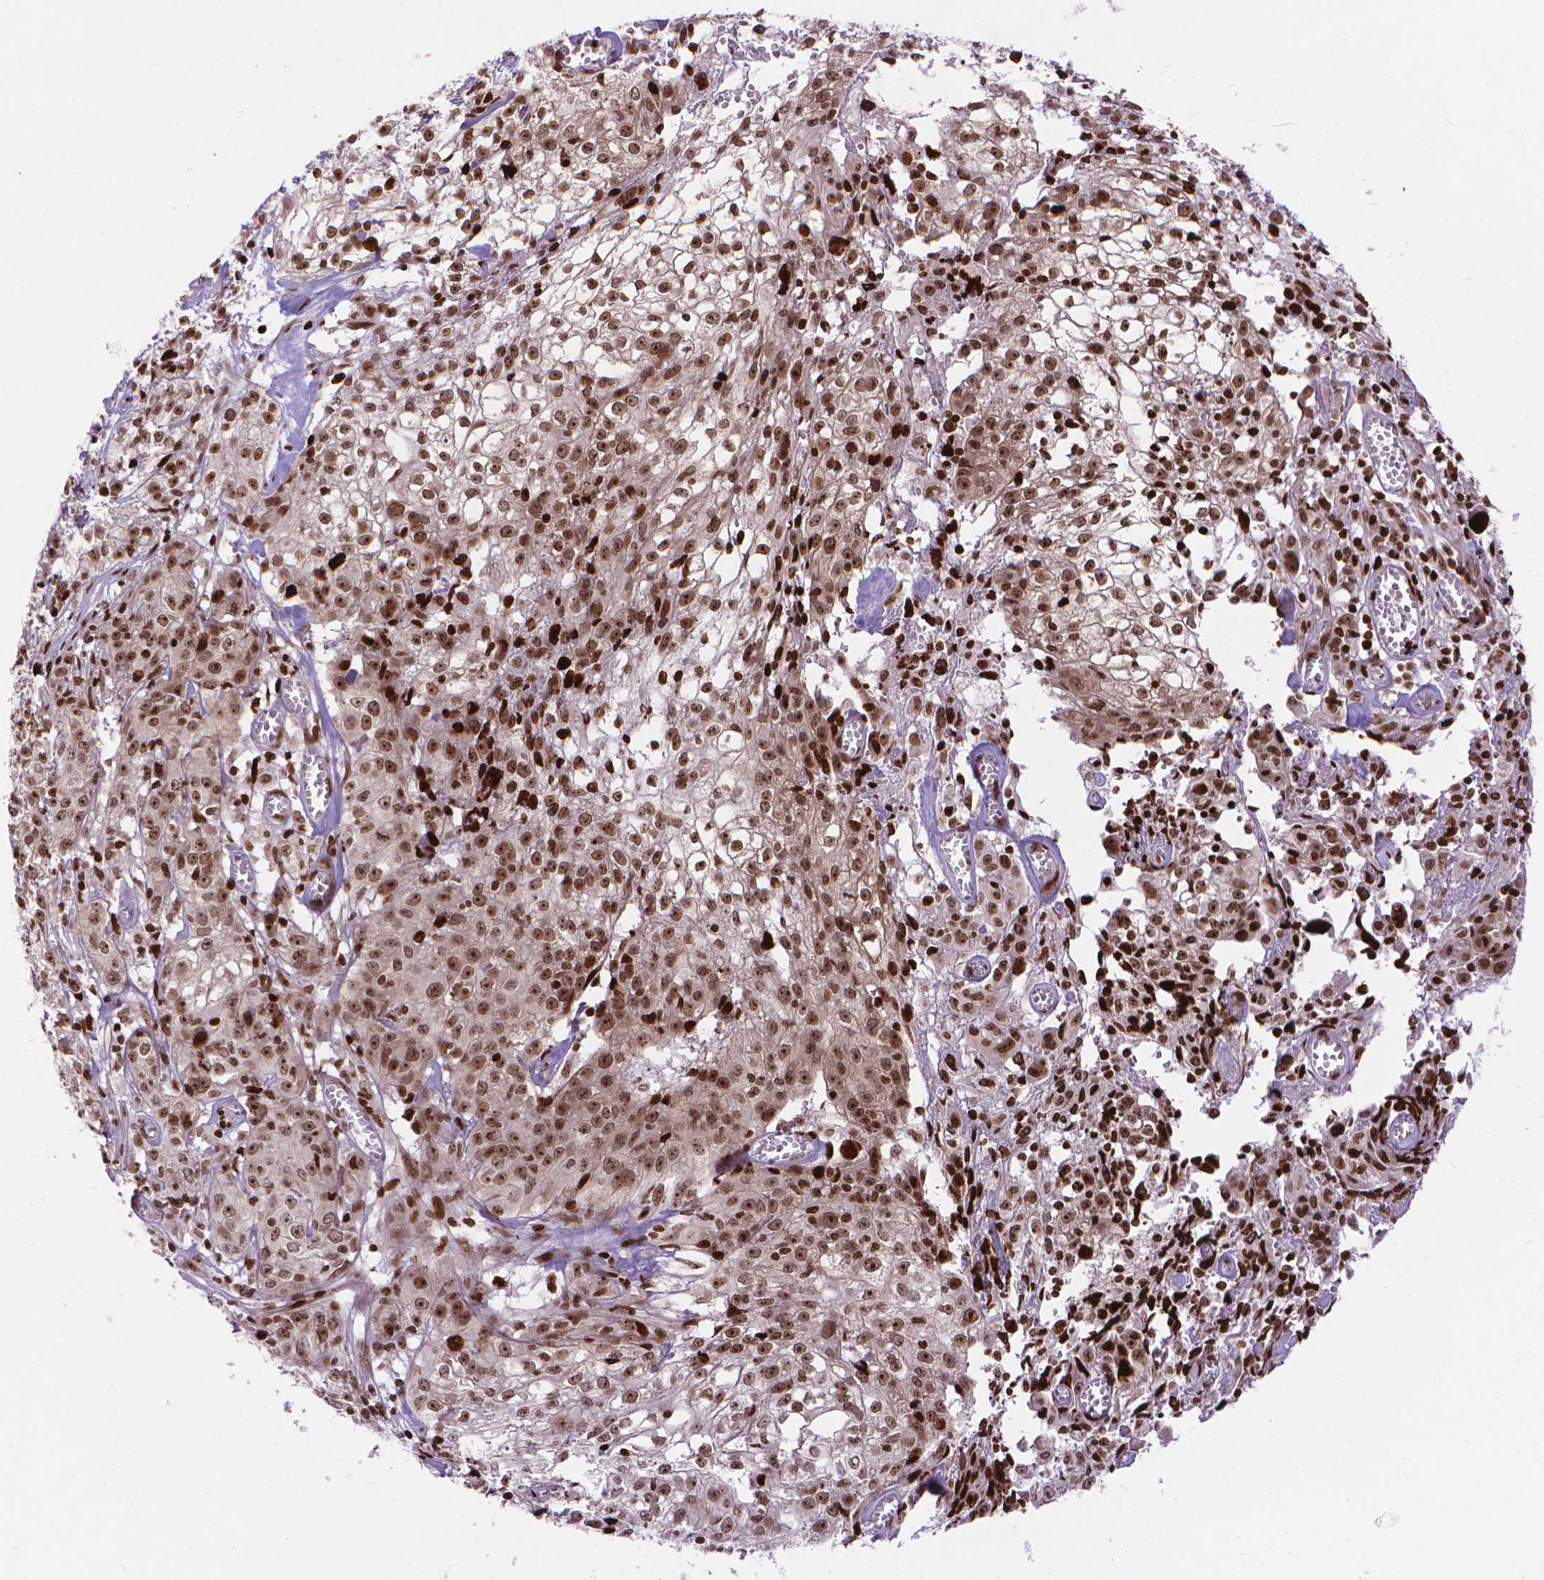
{"staining": {"intensity": "moderate", "quantity": ">75%", "location": "nuclear"}, "tissue": "cervical cancer", "cell_type": "Tumor cells", "image_type": "cancer", "snomed": [{"axis": "morphology", "description": "Squamous cell carcinoma, NOS"}, {"axis": "topography", "description": "Cervix"}], "caption": "Protein staining by IHC shows moderate nuclear positivity in approximately >75% of tumor cells in cervical squamous cell carcinoma.", "gene": "AMER1", "patient": {"sex": "female", "age": 85}}